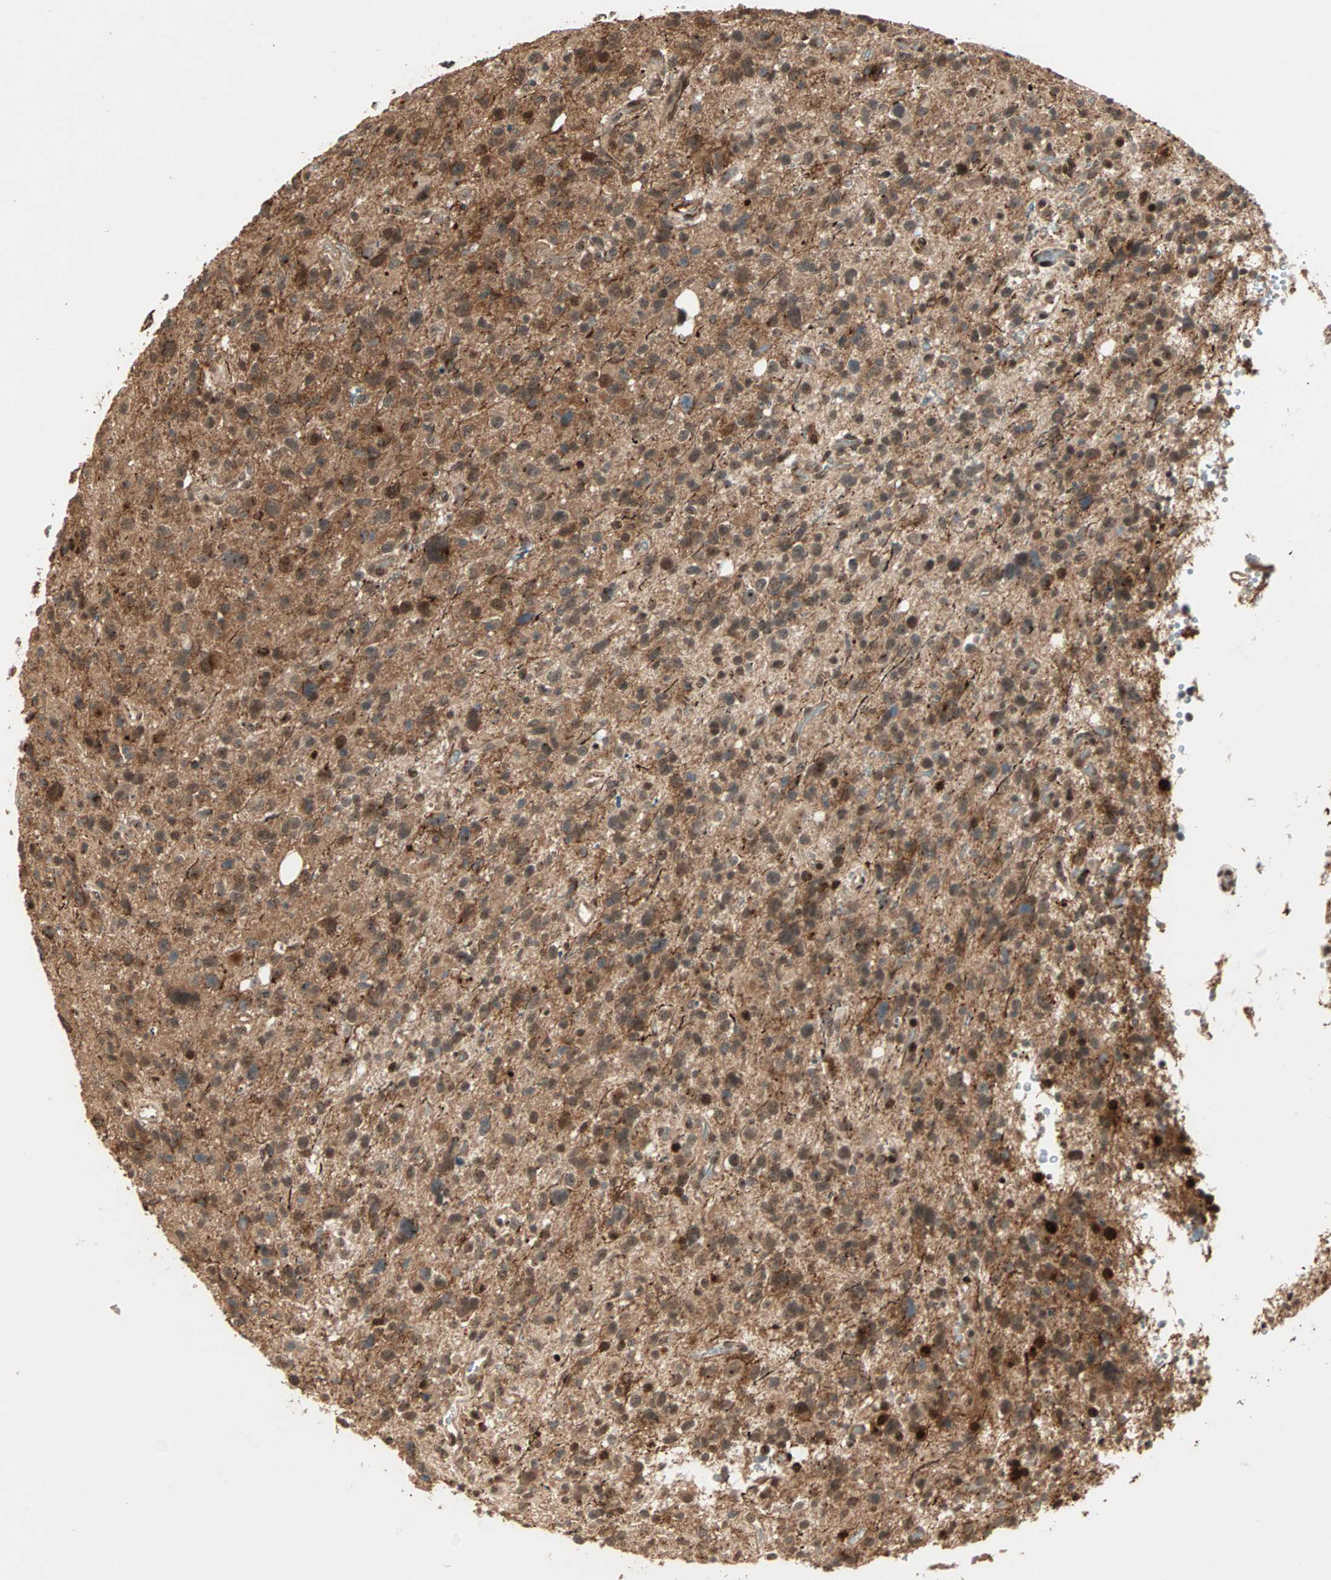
{"staining": {"intensity": "strong", "quantity": ">75%", "location": "cytoplasmic/membranous,nuclear"}, "tissue": "glioma", "cell_type": "Tumor cells", "image_type": "cancer", "snomed": [{"axis": "morphology", "description": "Glioma, malignant, High grade"}, {"axis": "topography", "description": "Brain"}], "caption": "Immunohistochemistry (DAB (3,3'-diaminobenzidine)) staining of glioma shows strong cytoplasmic/membranous and nuclear protein expression in about >75% of tumor cells. (IHC, brightfield microscopy, high magnification).", "gene": "ZBED9", "patient": {"sex": "male", "age": 48}}